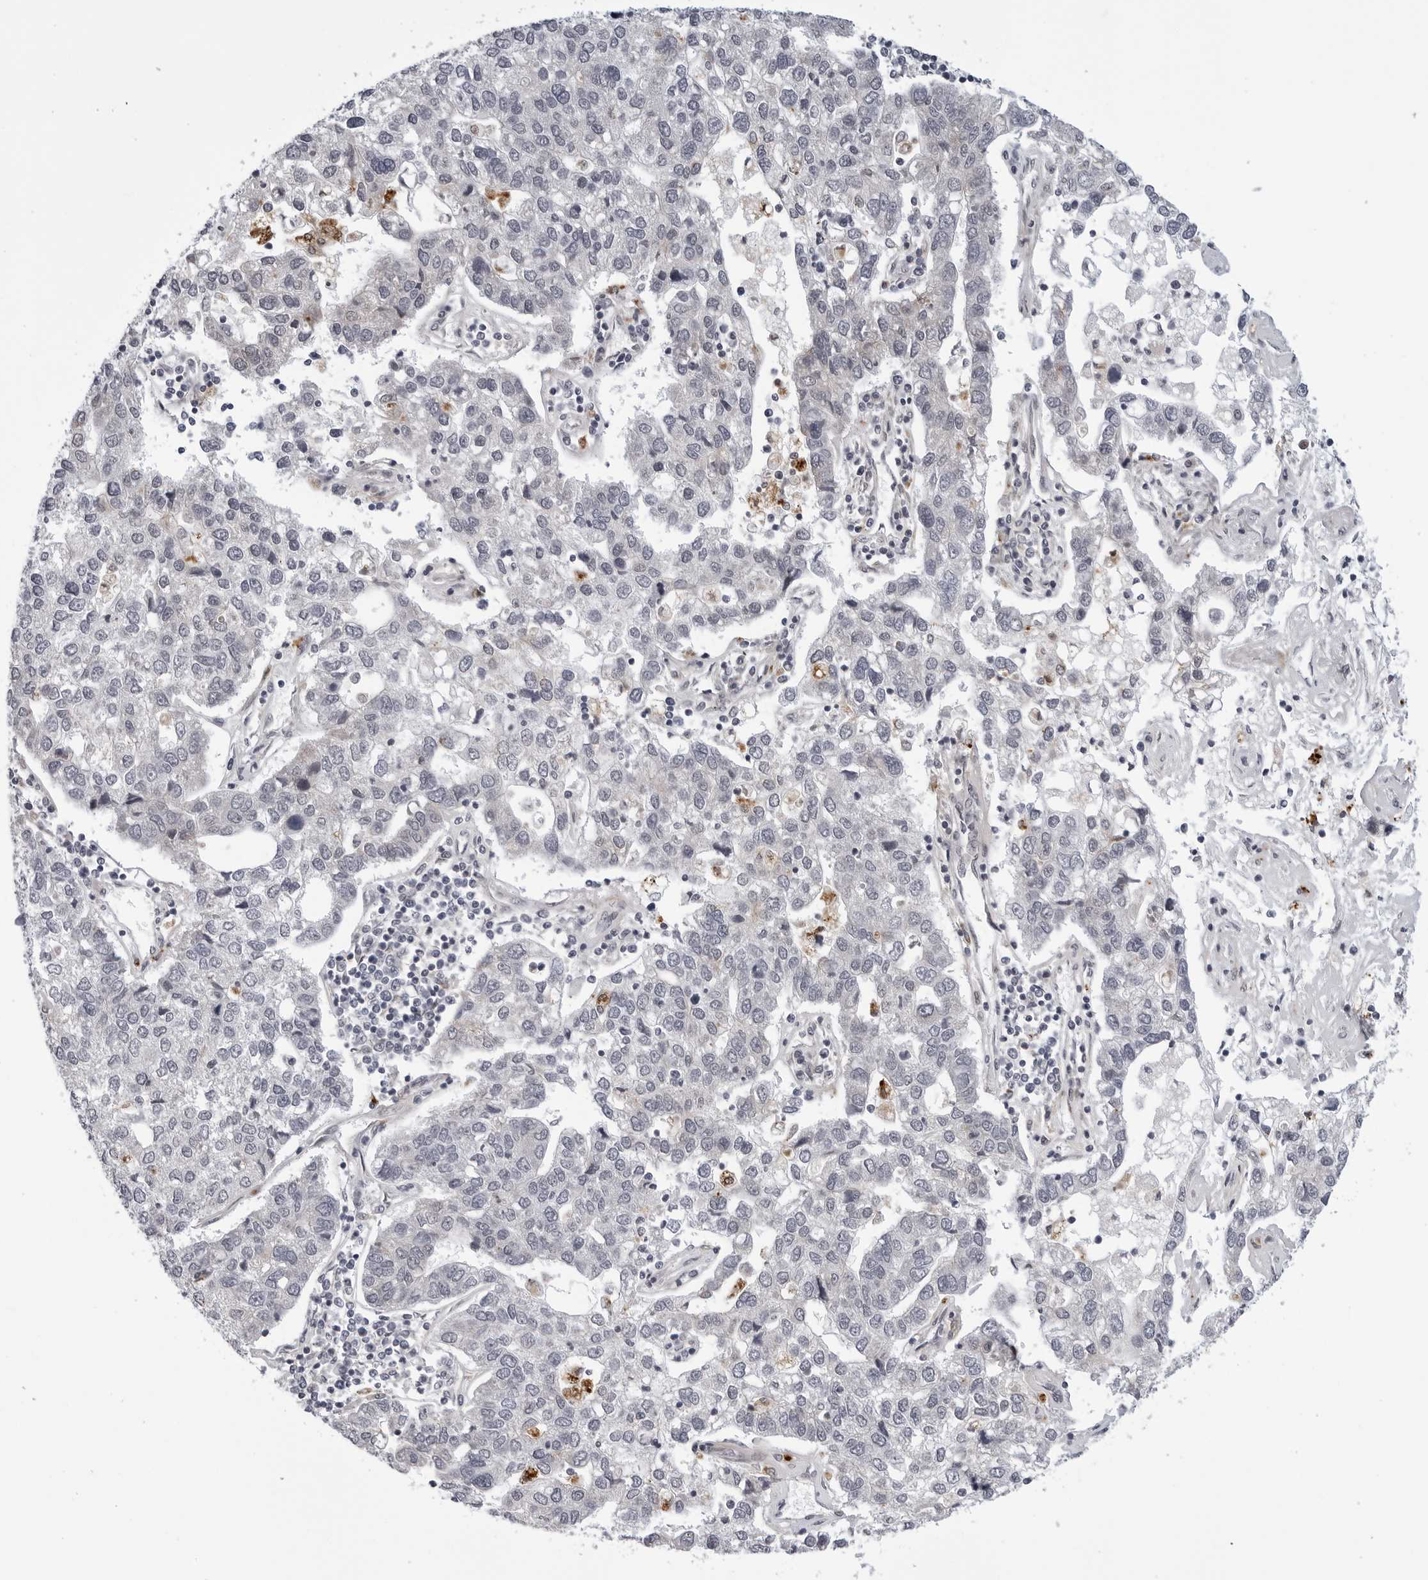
{"staining": {"intensity": "negative", "quantity": "none", "location": "none"}, "tissue": "pancreatic cancer", "cell_type": "Tumor cells", "image_type": "cancer", "snomed": [{"axis": "morphology", "description": "Adenocarcinoma, NOS"}, {"axis": "topography", "description": "Pancreas"}], "caption": "Immunohistochemical staining of adenocarcinoma (pancreatic) demonstrates no significant staining in tumor cells.", "gene": "KIAA1614", "patient": {"sex": "female", "age": 61}}